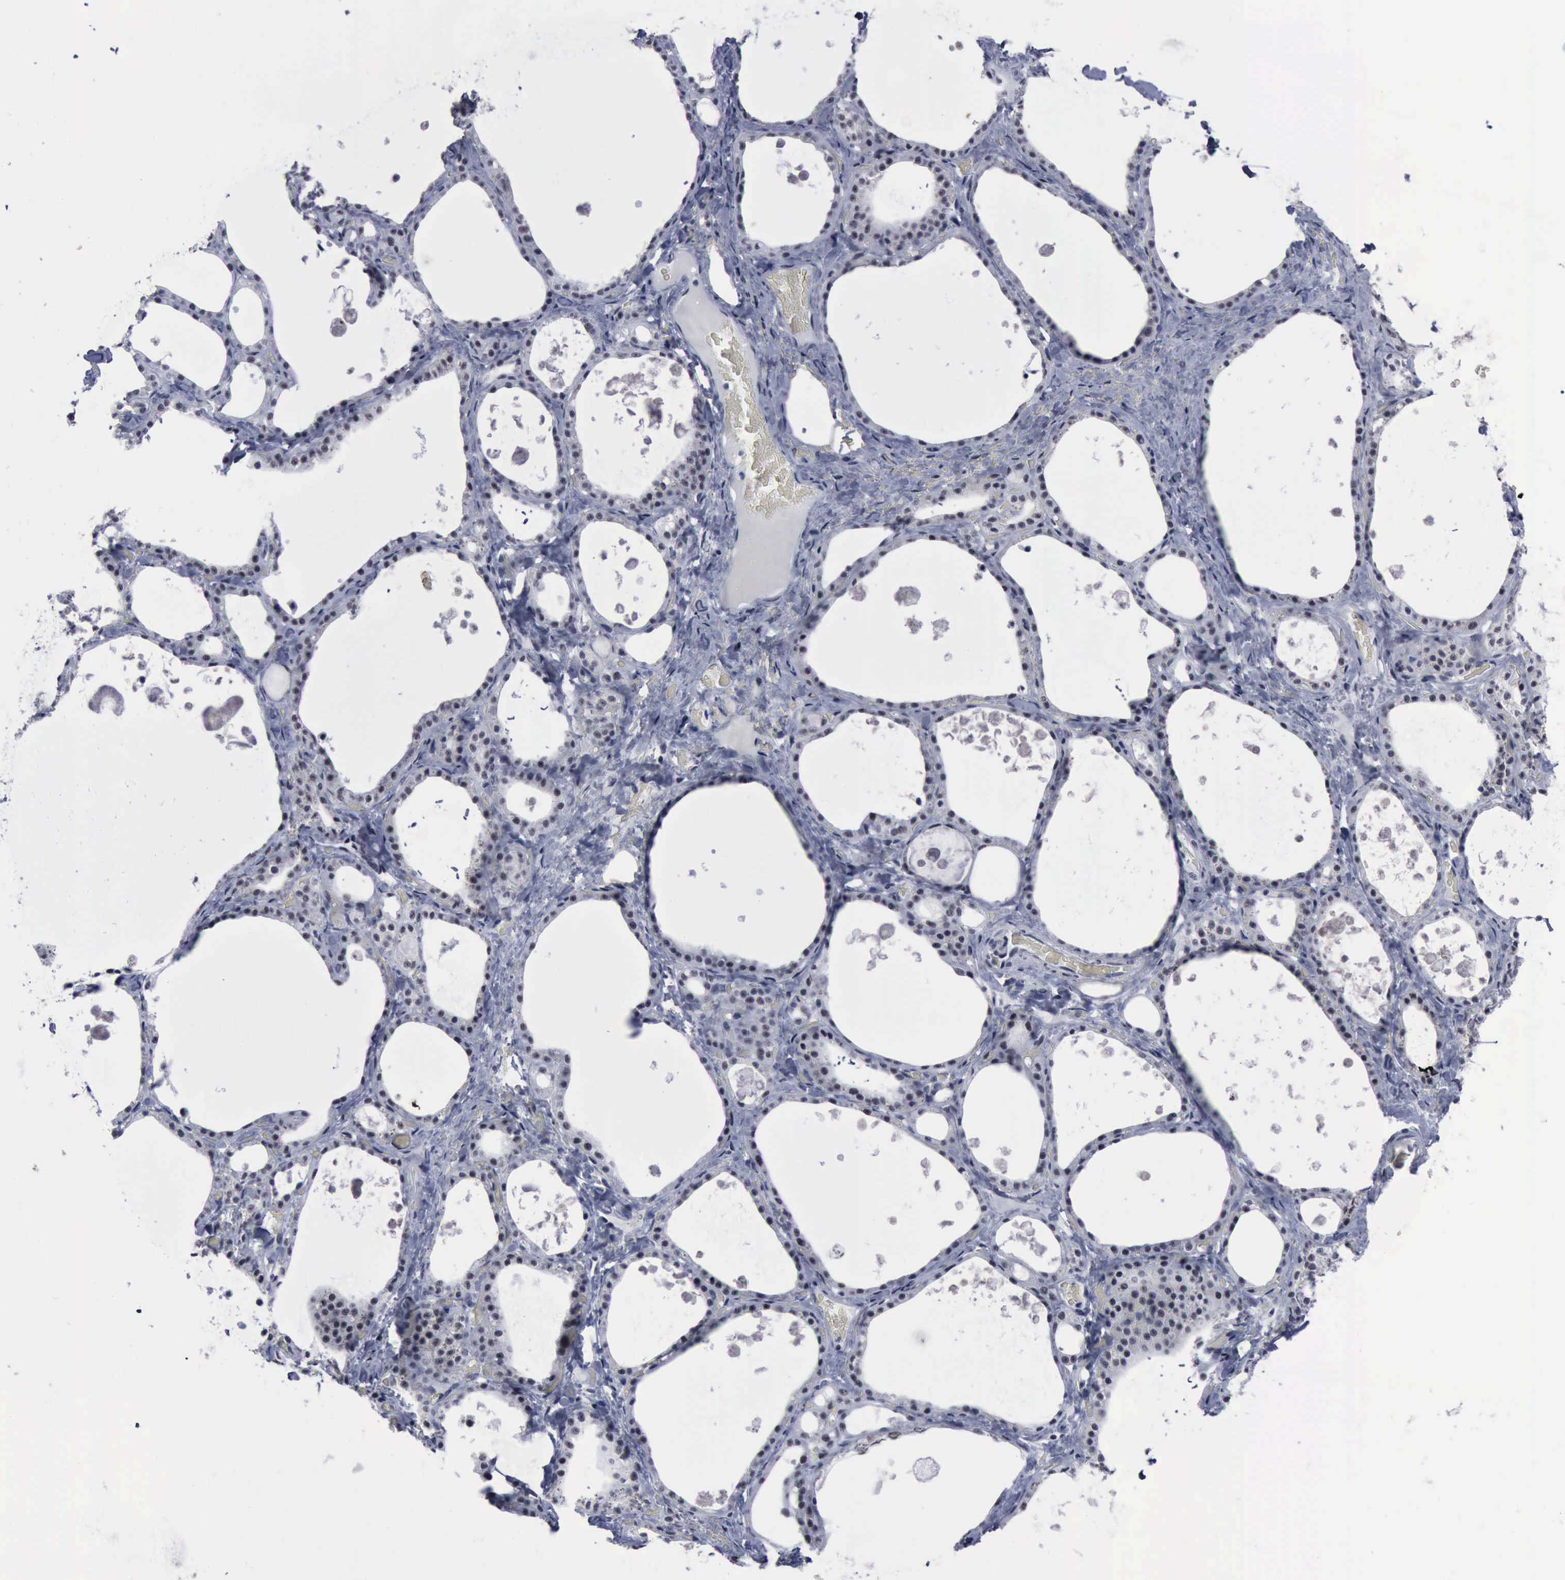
{"staining": {"intensity": "negative", "quantity": "none", "location": "none"}, "tissue": "thyroid gland", "cell_type": "Glandular cells", "image_type": "normal", "snomed": [{"axis": "morphology", "description": "Normal tissue, NOS"}, {"axis": "topography", "description": "Thyroid gland"}], "caption": "The photomicrograph reveals no significant expression in glandular cells of thyroid gland.", "gene": "BRD1", "patient": {"sex": "male", "age": 61}}